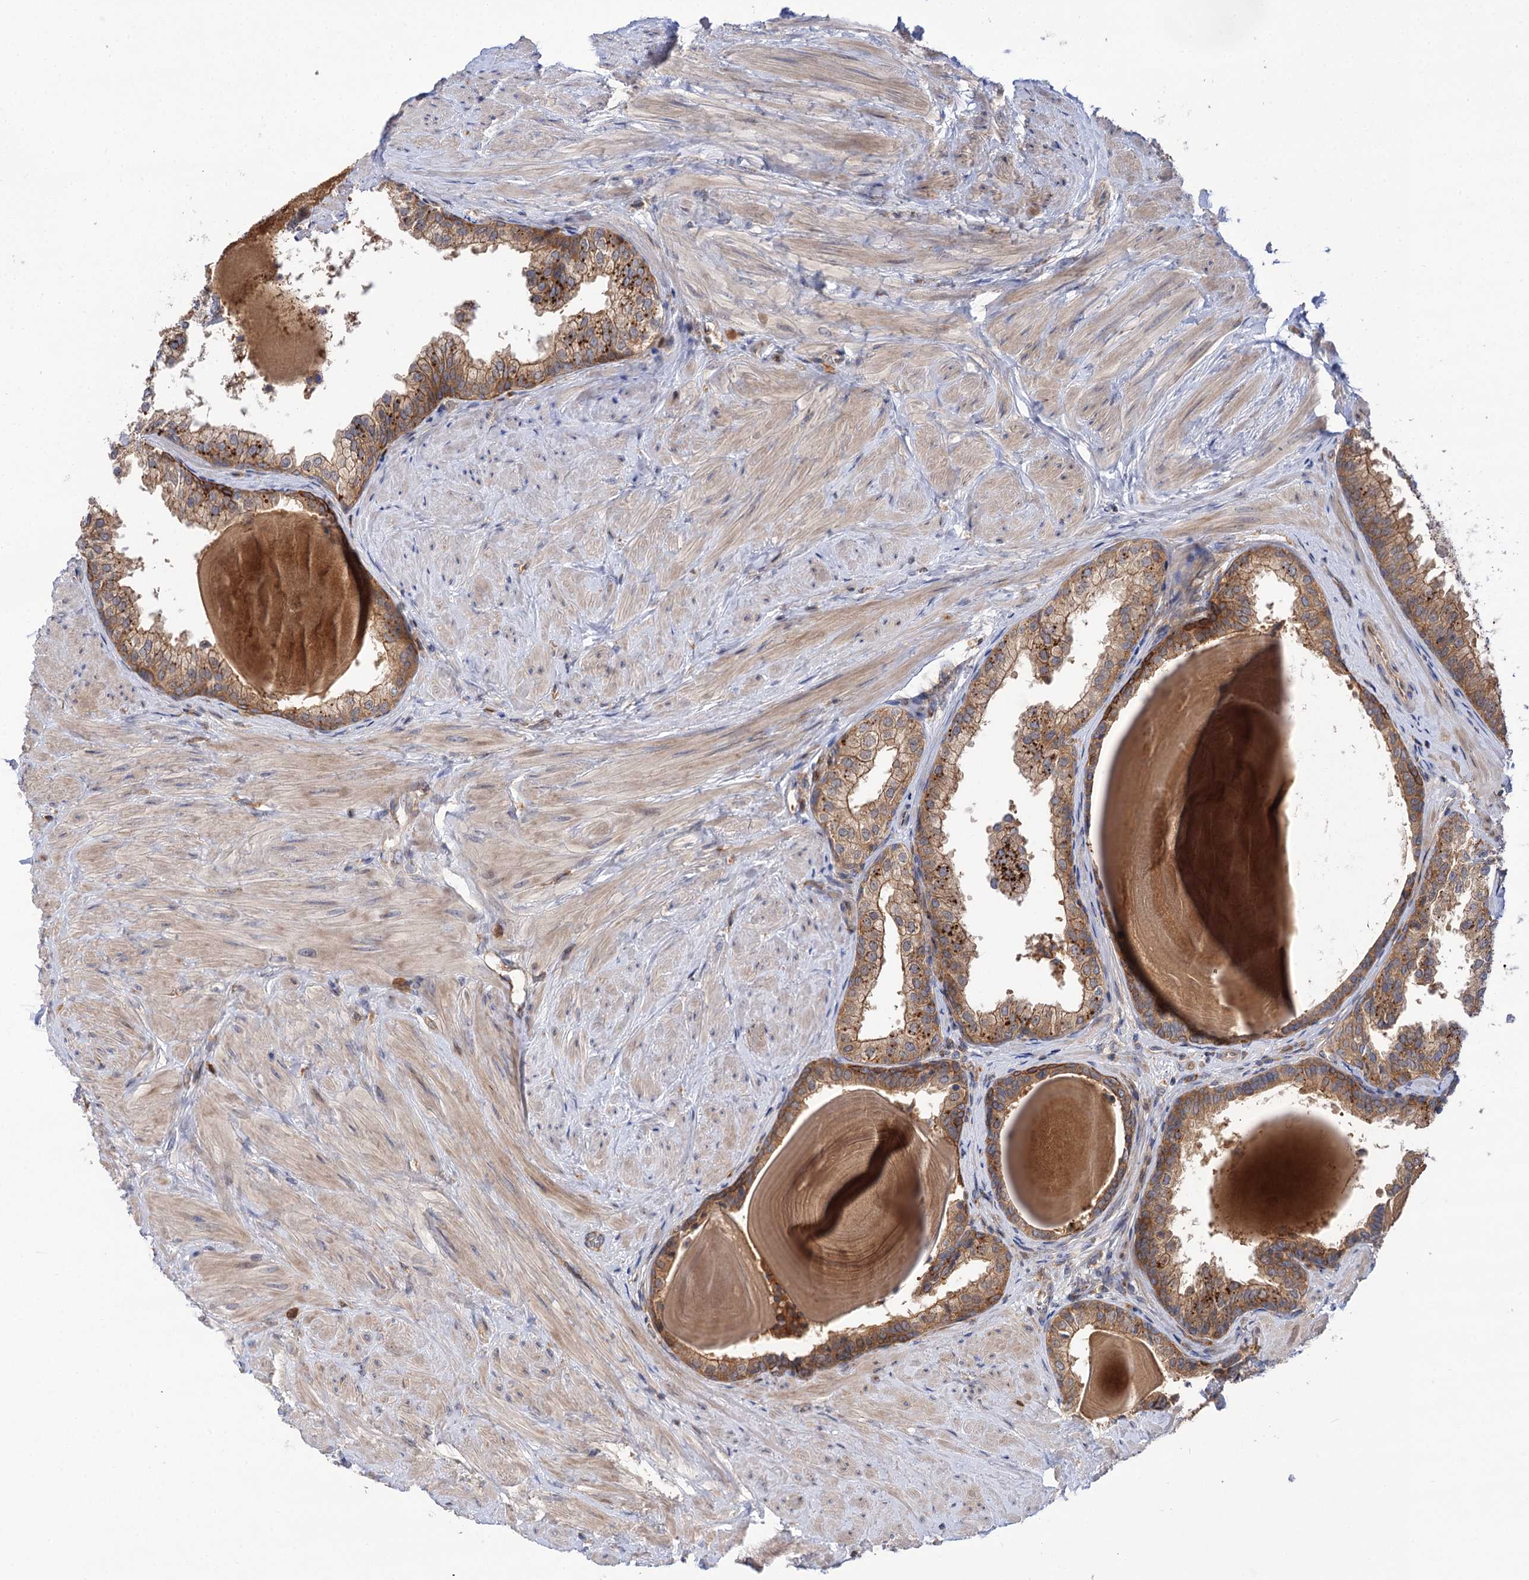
{"staining": {"intensity": "strong", "quantity": ">75%", "location": "cytoplasmic/membranous"}, "tissue": "prostate", "cell_type": "Glandular cells", "image_type": "normal", "snomed": [{"axis": "morphology", "description": "Normal tissue, NOS"}, {"axis": "topography", "description": "Prostate"}], "caption": "Protein staining shows strong cytoplasmic/membranous staining in about >75% of glandular cells in benign prostate. Using DAB (brown) and hematoxylin (blue) stains, captured at high magnification using brightfield microscopy.", "gene": "PATL1", "patient": {"sex": "male", "age": 48}}